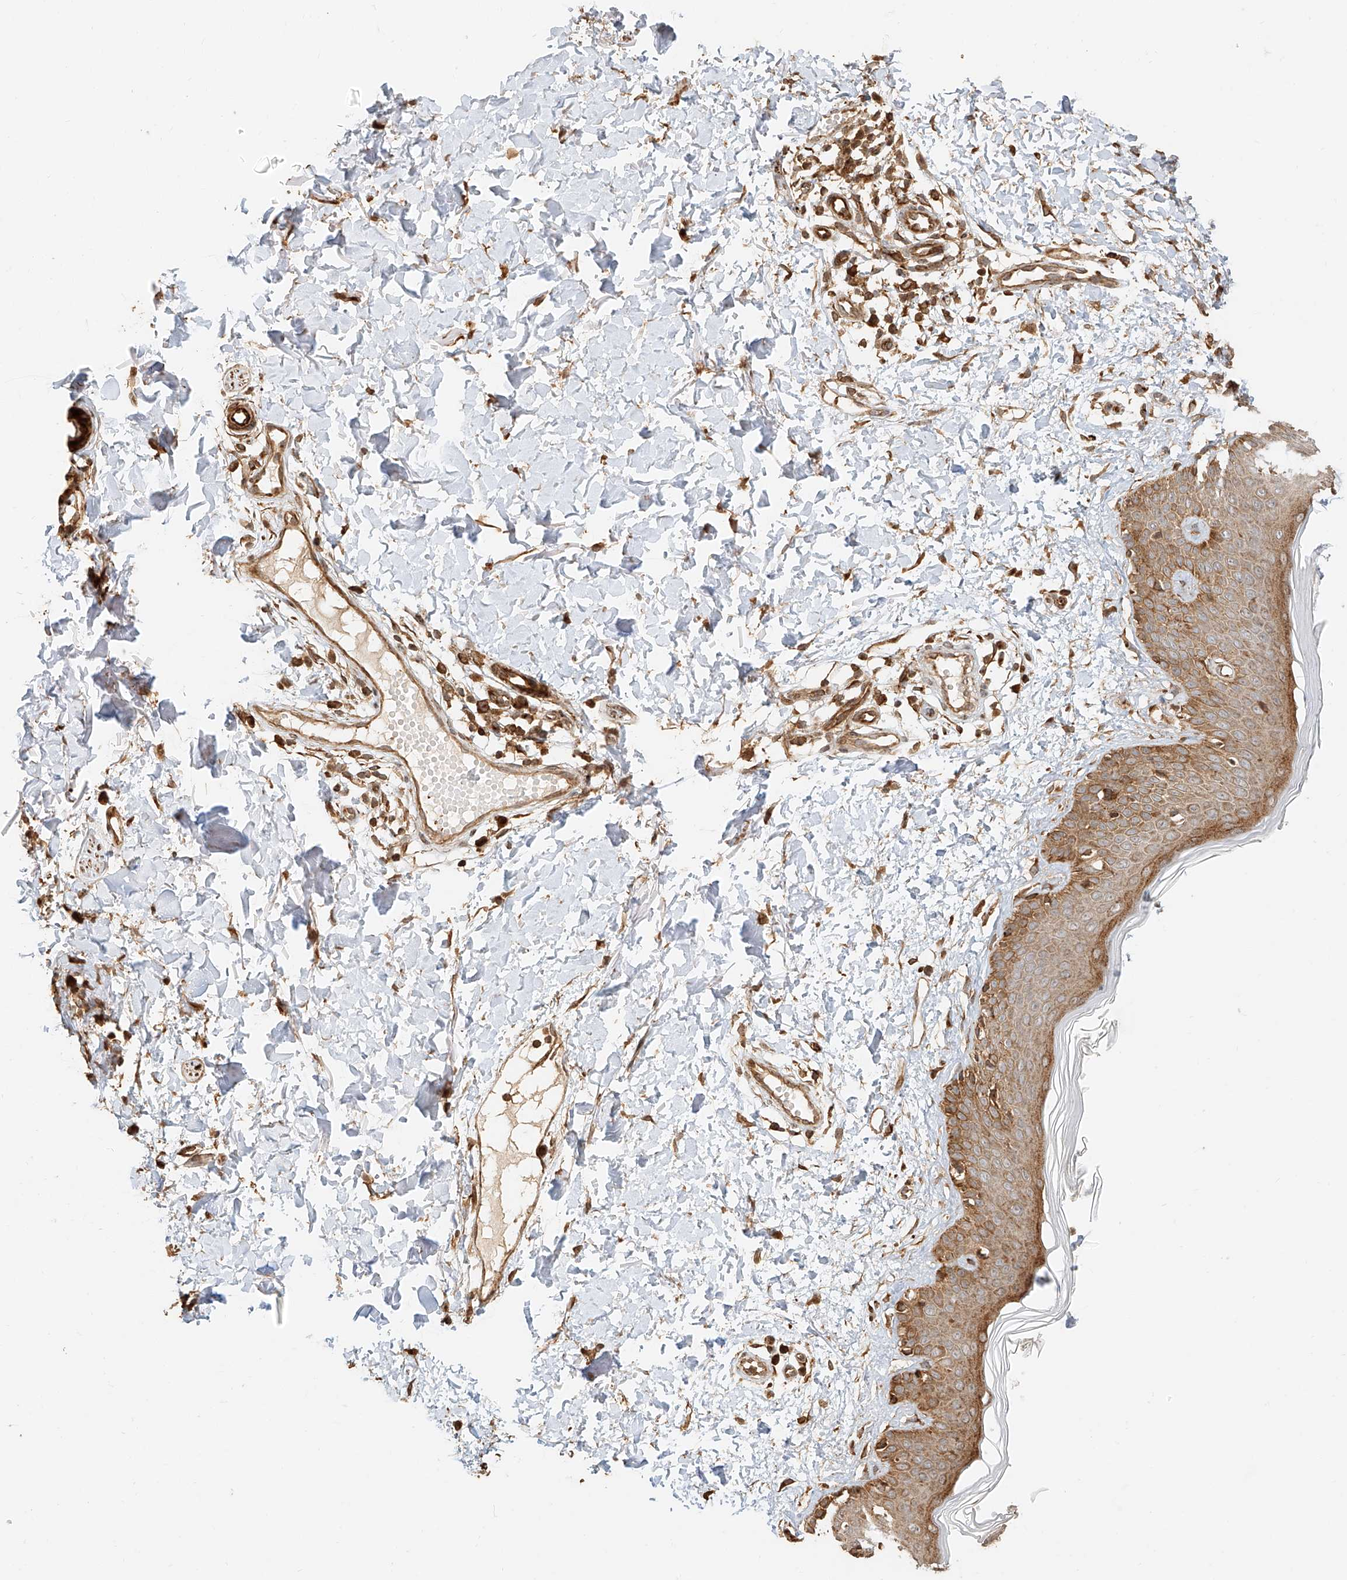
{"staining": {"intensity": "moderate", "quantity": ">75%", "location": "cytoplasmic/membranous"}, "tissue": "skin", "cell_type": "Fibroblasts", "image_type": "normal", "snomed": [{"axis": "morphology", "description": "Normal tissue, NOS"}, {"axis": "topography", "description": "Skin"}], "caption": "Protein staining by immunohistochemistry (IHC) demonstrates moderate cytoplasmic/membranous expression in approximately >75% of fibroblasts in unremarkable skin. The staining was performed using DAB (3,3'-diaminobenzidine) to visualize the protein expression in brown, while the nuclei were stained in blue with hematoxylin (Magnification: 20x).", "gene": "NAP1L1", "patient": {"sex": "male", "age": 37}}